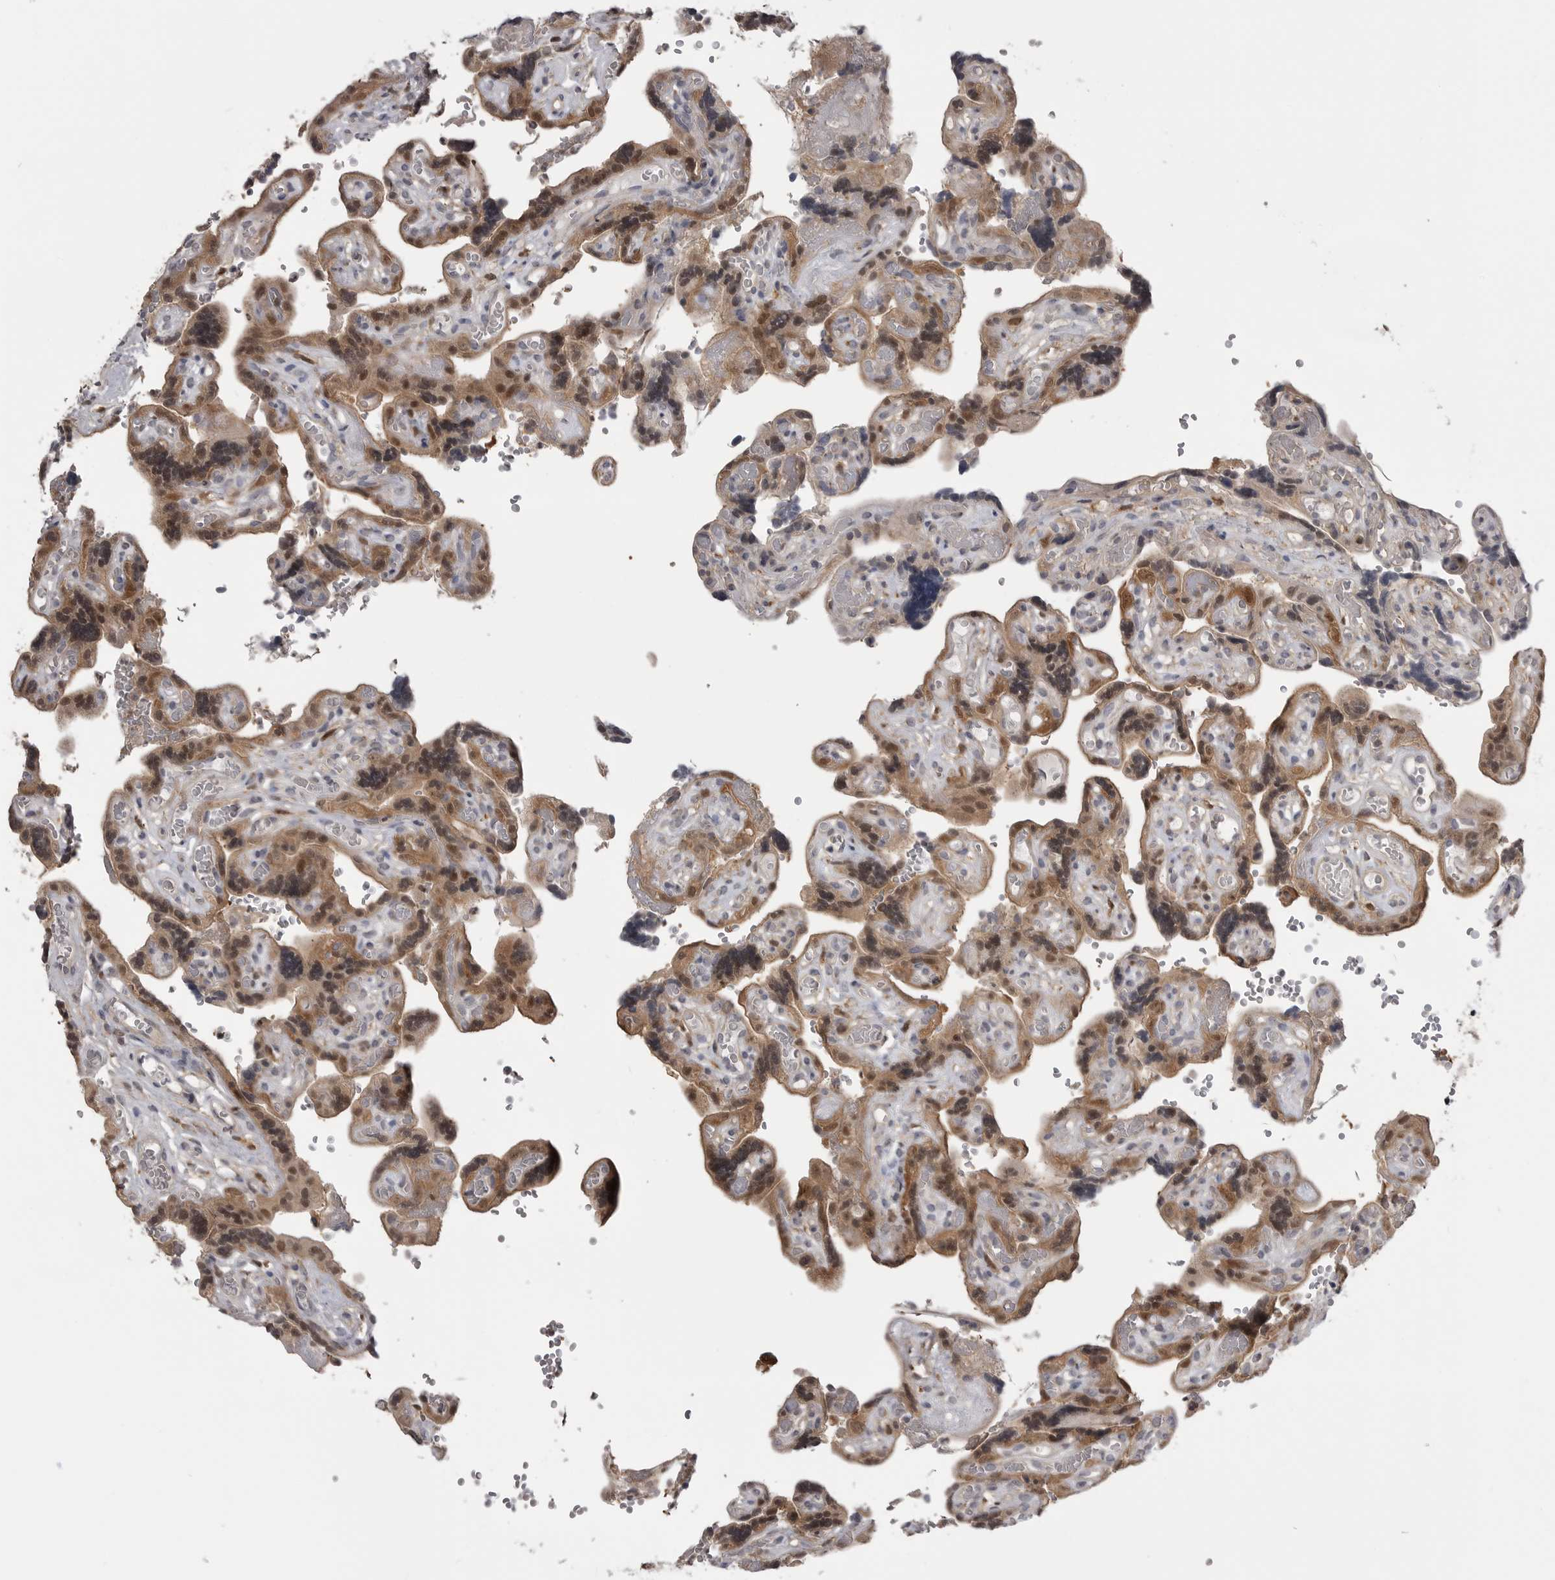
{"staining": {"intensity": "weak", "quantity": ">75%", "location": "cytoplasmic/membranous,nuclear"}, "tissue": "placenta", "cell_type": "Decidual cells", "image_type": "normal", "snomed": [{"axis": "morphology", "description": "Normal tissue, NOS"}, {"axis": "topography", "description": "Placenta"}], "caption": "Unremarkable placenta reveals weak cytoplasmic/membranous,nuclear expression in approximately >75% of decidual cells, visualized by immunohistochemistry. (Stains: DAB in brown, nuclei in blue, Microscopy: brightfield microscopy at high magnification).", "gene": "MAPK13", "patient": {"sex": "female", "age": 30}}